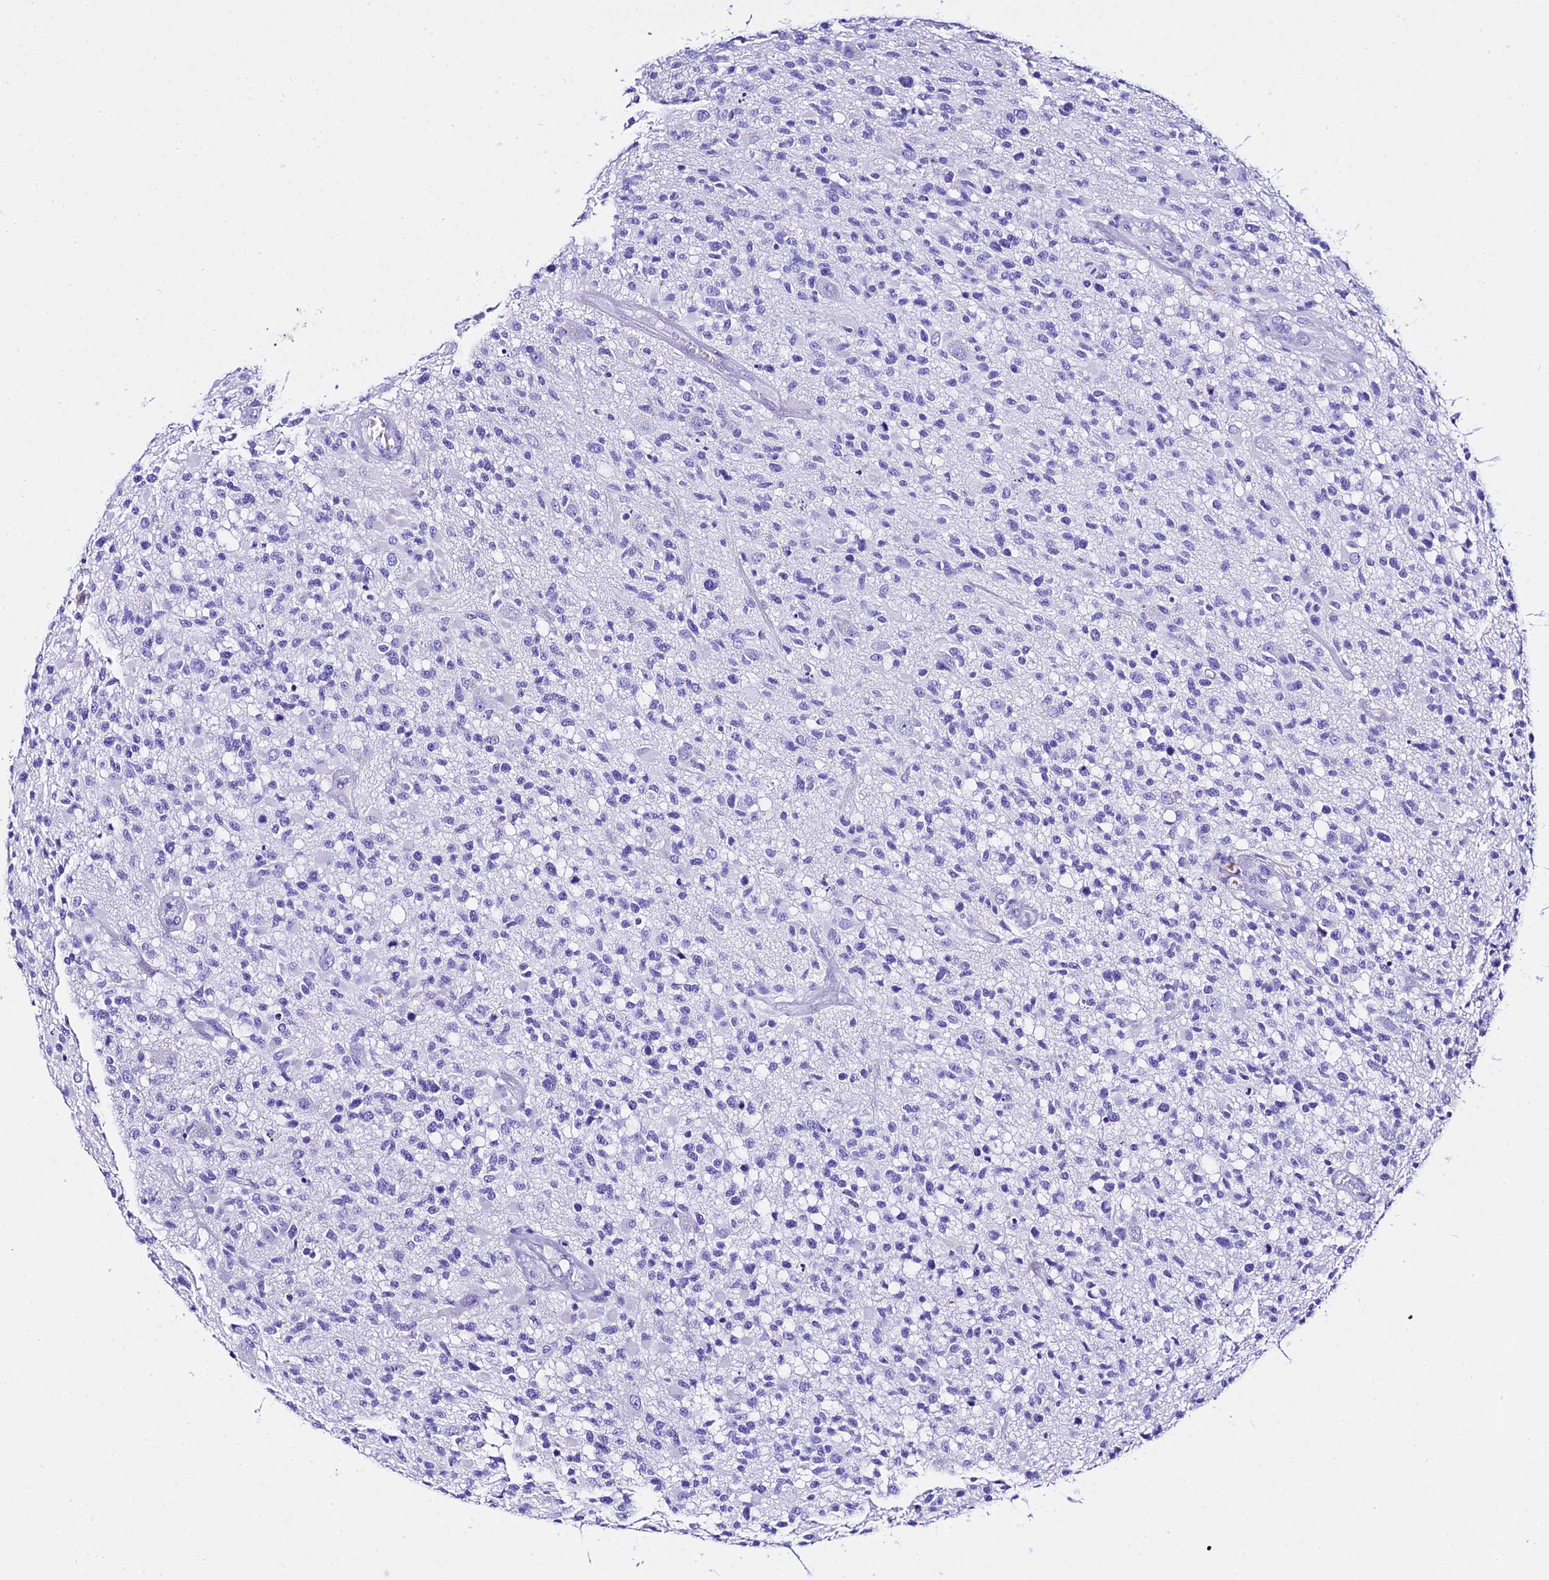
{"staining": {"intensity": "negative", "quantity": "none", "location": "none"}, "tissue": "glioma", "cell_type": "Tumor cells", "image_type": "cancer", "snomed": [{"axis": "morphology", "description": "Glioma, malignant, High grade"}, {"axis": "morphology", "description": "Glioblastoma, NOS"}, {"axis": "topography", "description": "Brain"}], "caption": "IHC micrograph of neoplastic tissue: glioma stained with DAB demonstrates no significant protein staining in tumor cells. The staining was performed using DAB (3,3'-diaminobenzidine) to visualize the protein expression in brown, while the nuclei were stained in blue with hematoxylin (Magnification: 20x).", "gene": "TRMT44", "patient": {"sex": "male", "age": 60}}